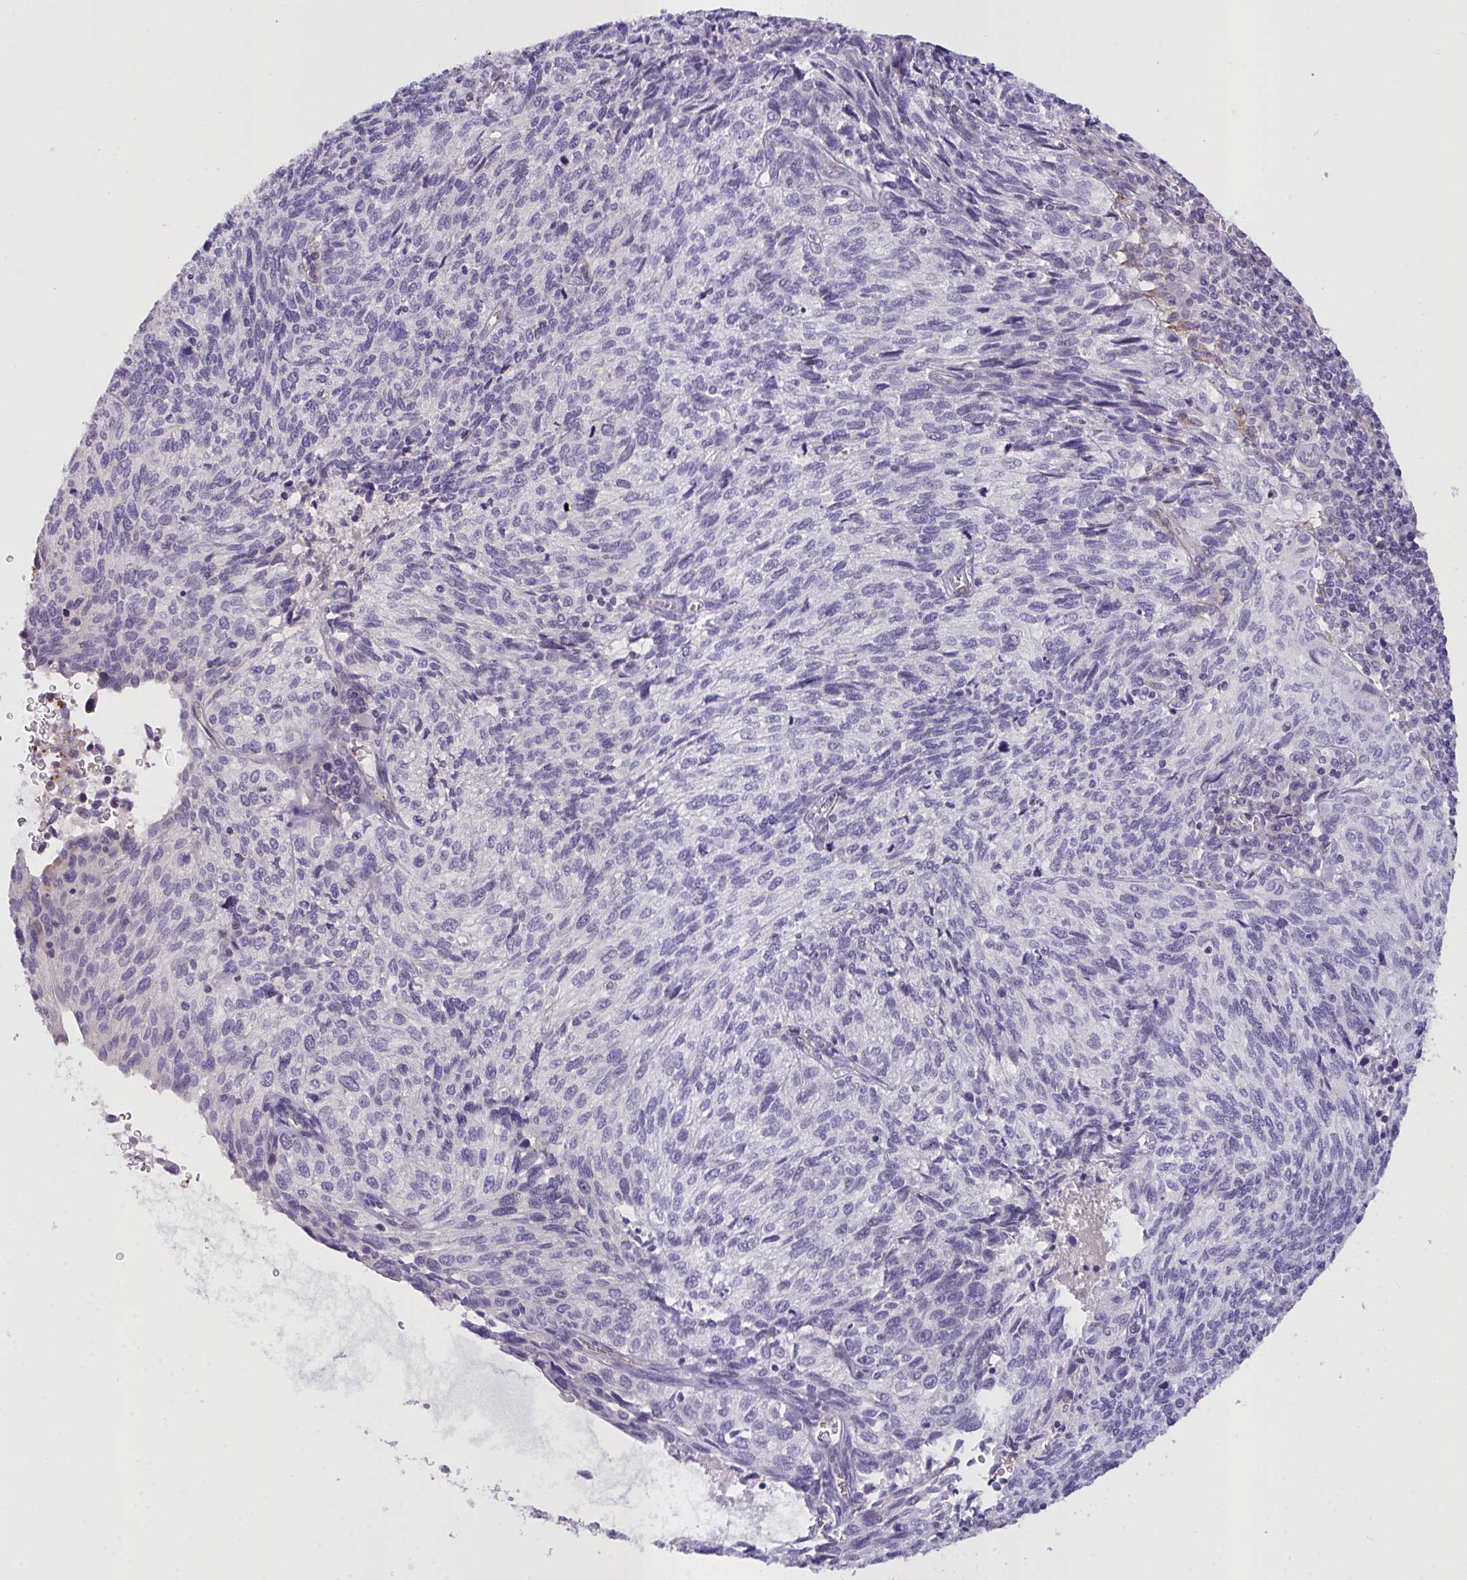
{"staining": {"intensity": "negative", "quantity": "none", "location": "none"}, "tissue": "cervical cancer", "cell_type": "Tumor cells", "image_type": "cancer", "snomed": [{"axis": "morphology", "description": "Squamous cell carcinoma, NOS"}, {"axis": "topography", "description": "Cervix"}], "caption": "High magnification brightfield microscopy of cervical cancer (squamous cell carcinoma) stained with DAB (brown) and counterstained with hematoxylin (blue): tumor cells show no significant staining. (Brightfield microscopy of DAB IHC at high magnification).", "gene": "SEMA6B", "patient": {"sex": "female", "age": 45}}